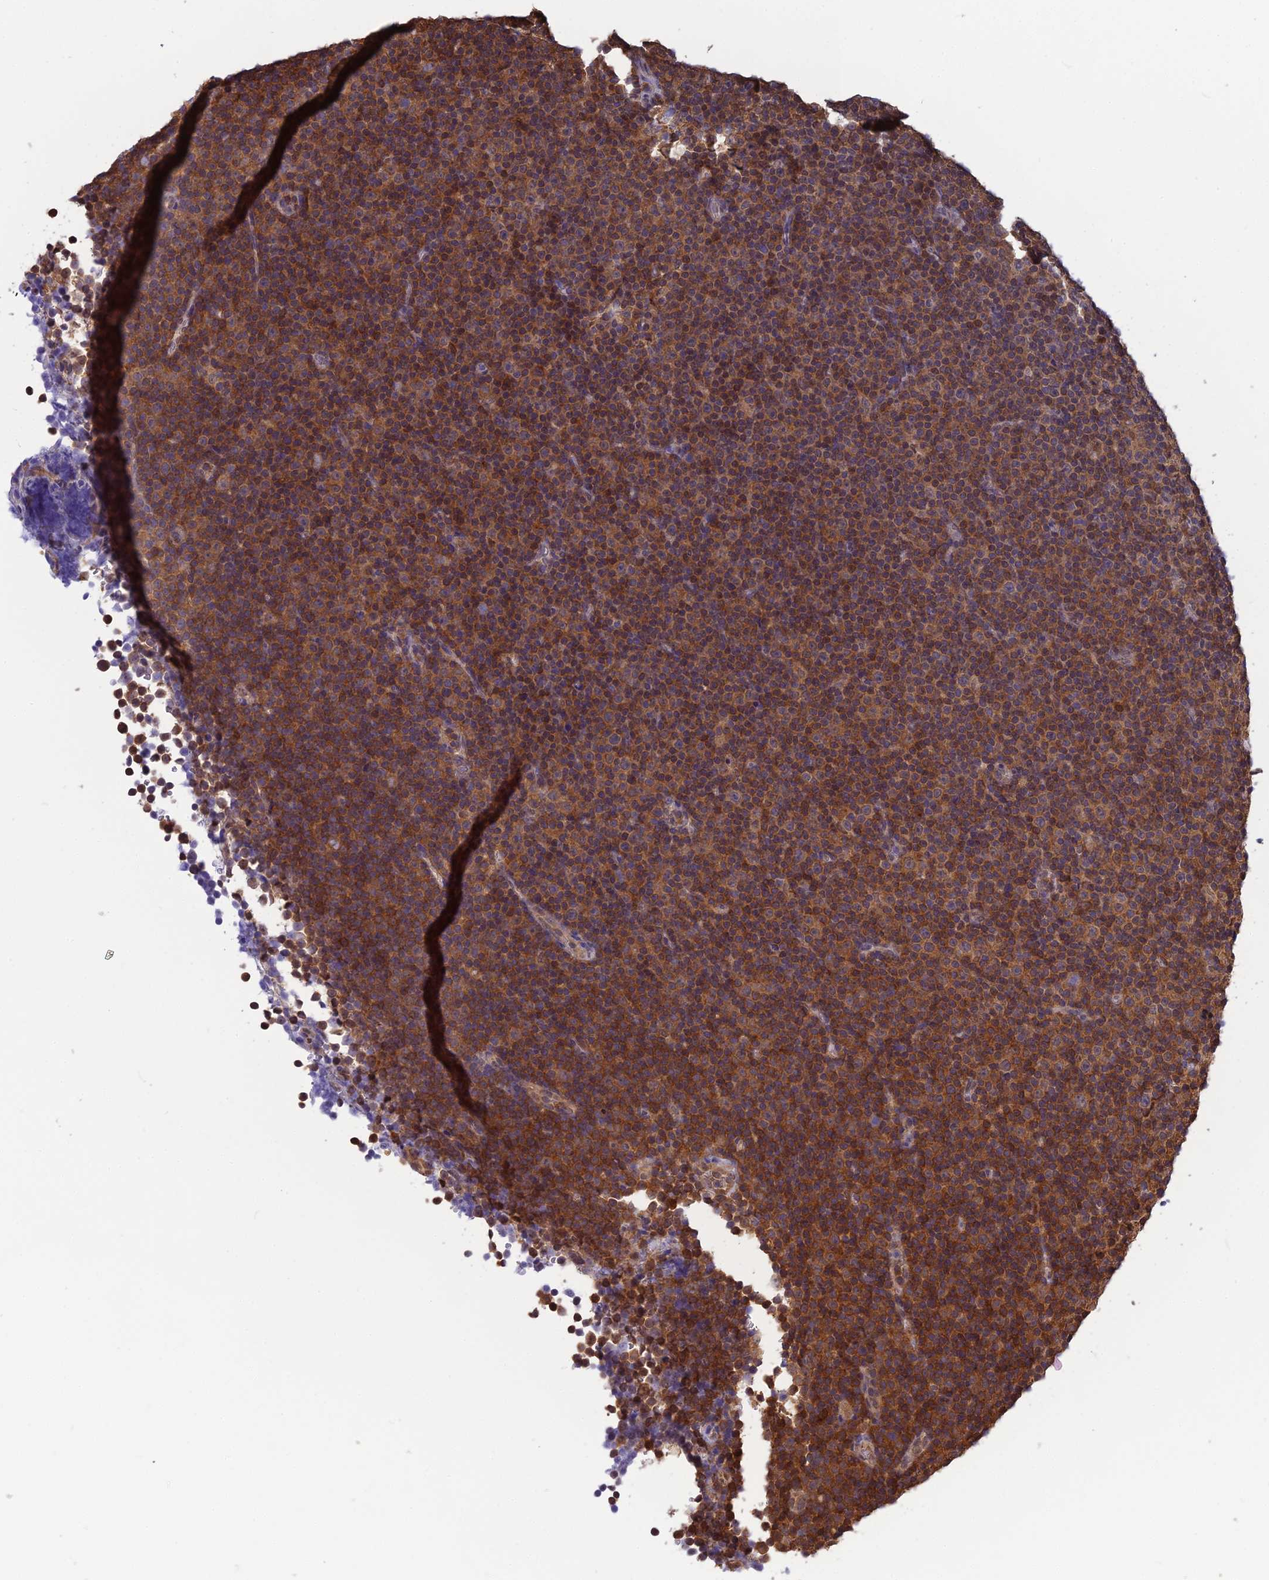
{"staining": {"intensity": "moderate", "quantity": ">75%", "location": "cytoplasmic/membranous"}, "tissue": "lymphoma", "cell_type": "Tumor cells", "image_type": "cancer", "snomed": [{"axis": "morphology", "description": "Malignant lymphoma, non-Hodgkin's type, Low grade"}, {"axis": "topography", "description": "Lymph node"}], "caption": "Moderate cytoplasmic/membranous expression is identified in about >75% of tumor cells in low-grade malignant lymphoma, non-Hodgkin's type.", "gene": "HINT1", "patient": {"sex": "female", "age": 67}}